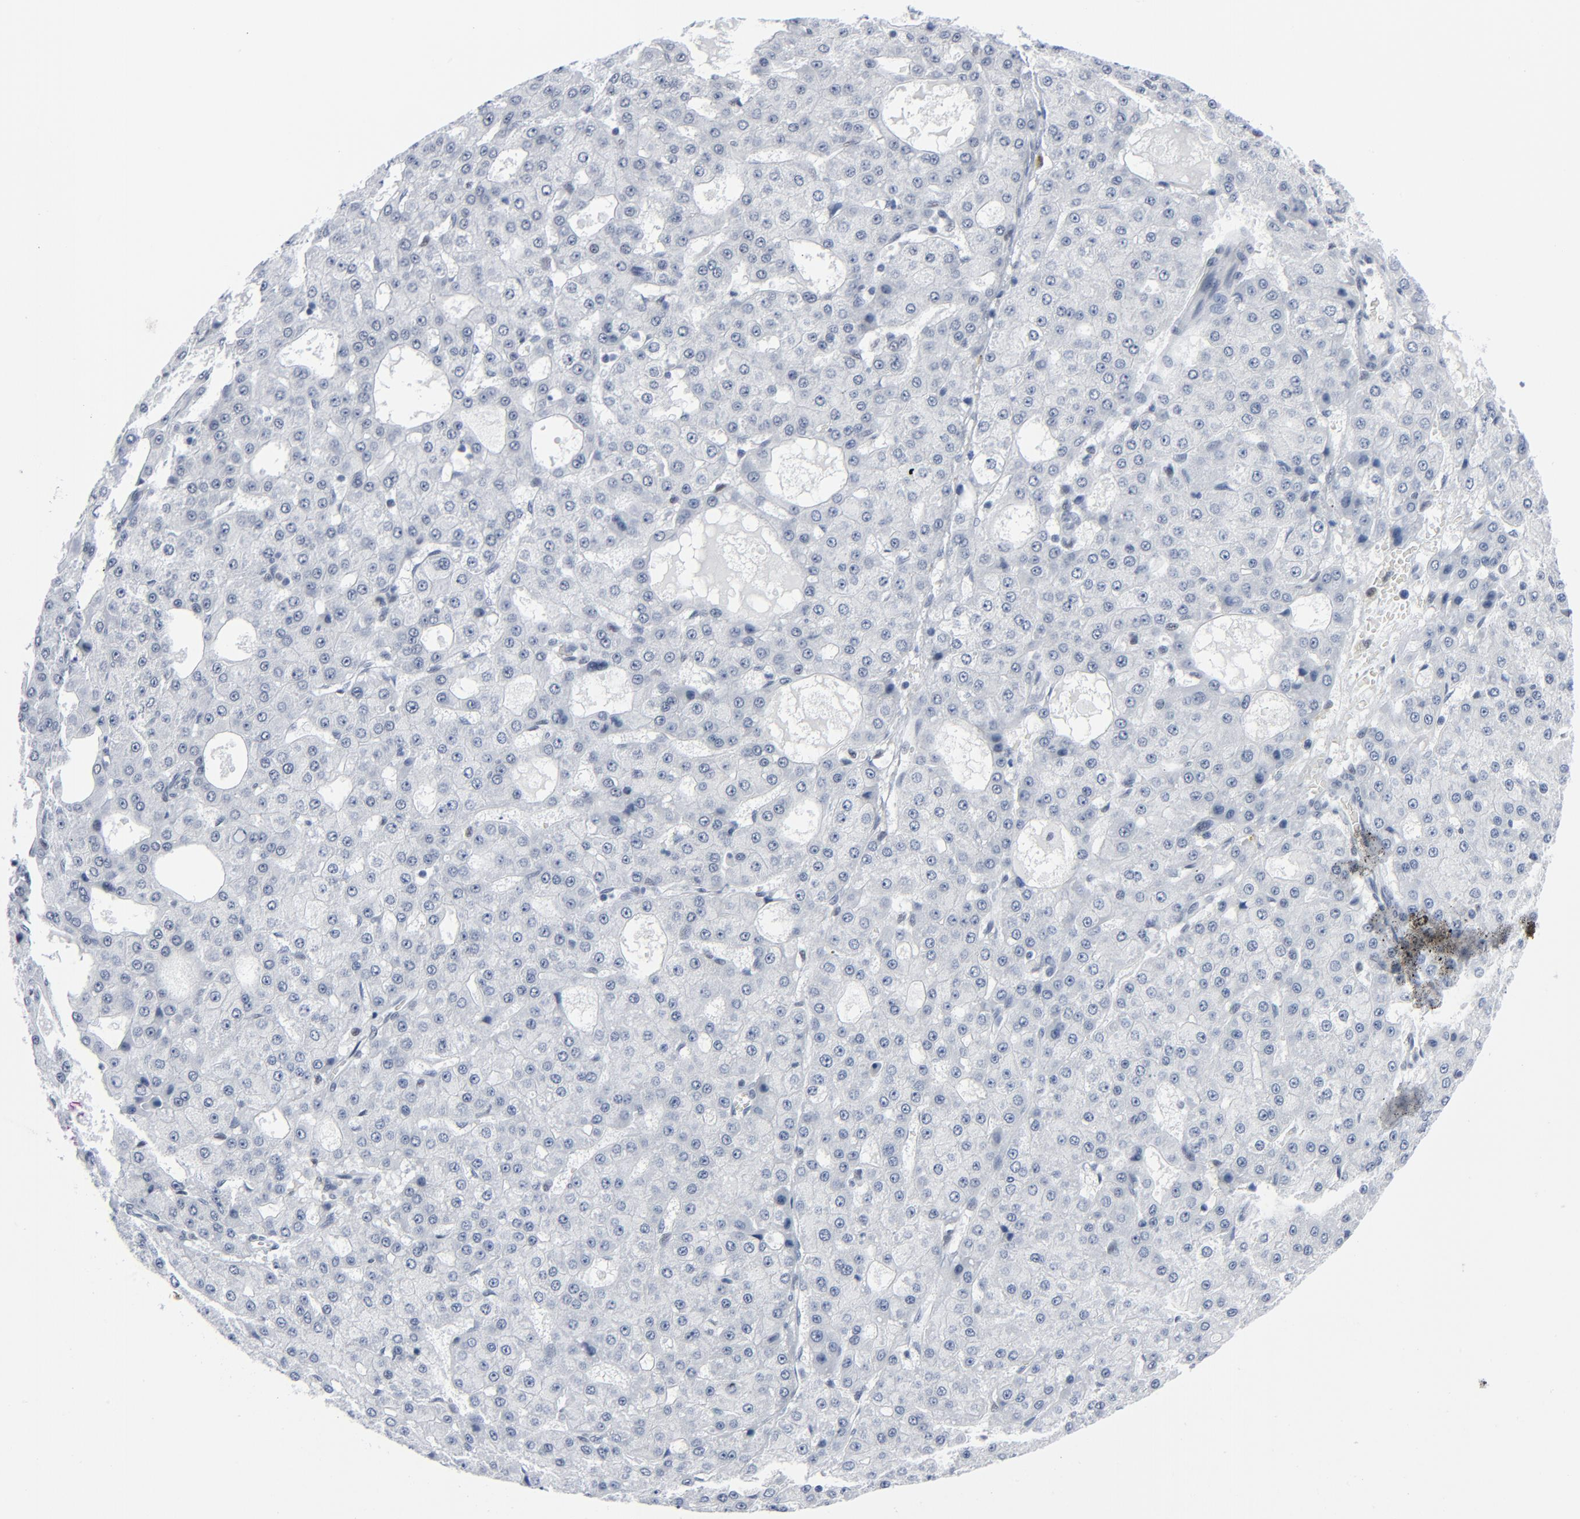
{"staining": {"intensity": "negative", "quantity": "none", "location": "none"}, "tissue": "liver cancer", "cell_type": "Tumor cells", "image_type": "cancer", "snomed": [{"axis": "morphology", "description": "Carcinoma, Hepatocellular, NOS"}, {"axis": "topography", "description": "Liver"}], "caption": "Immunohistochemical staining of human liver hepatocellular carcinoma shows no significant staining in tumor cells. (Brightfield microscopy of DAB (3,3'-diaminobenzidine) IHC at high magnification).", "gene": "SIRT1", "patient": {"sex": "male", "age": 47}}